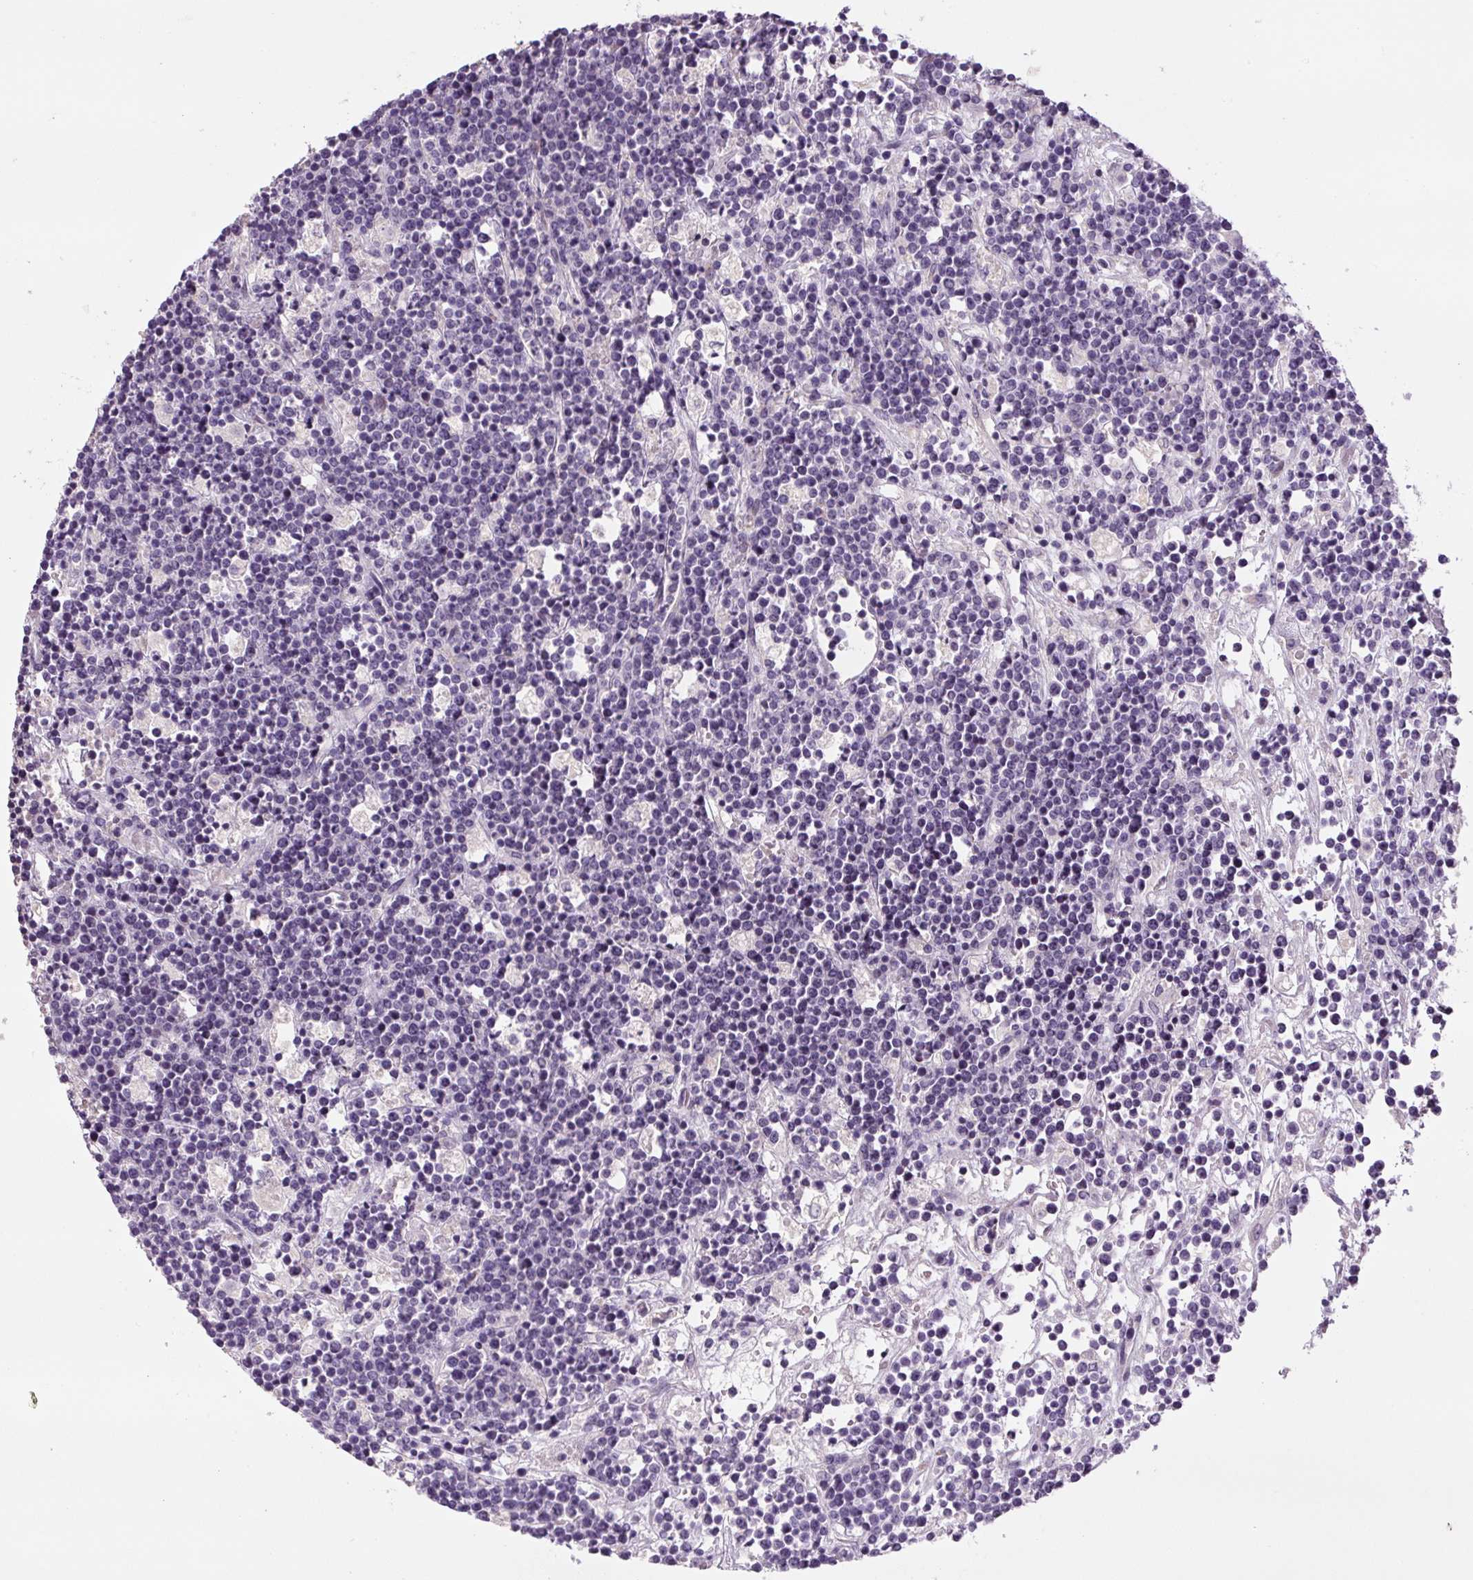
{"staining": {"intensity": "negative", "quantity": "none", "location": "none"}, "tissue": "lymphoma", "cell_type": "Tumor cells", "image_type": "cancer", "snomed": [{"axis": "morphology", "description": "Malignant lymphoma, non-Hodgkin's type, High grade"}, {"axis": "topography", "description": "Ovary"}], "caption": "High power microscopy micrograph of an immunohistochemistry (IHC) histopathology image of high-grade malignant lymphoma, non-Hodgkin's type, revealing no significant expression in tumor cells.", "gene": "YIF1B", "patient": {"sex": "female", "age": 56}}